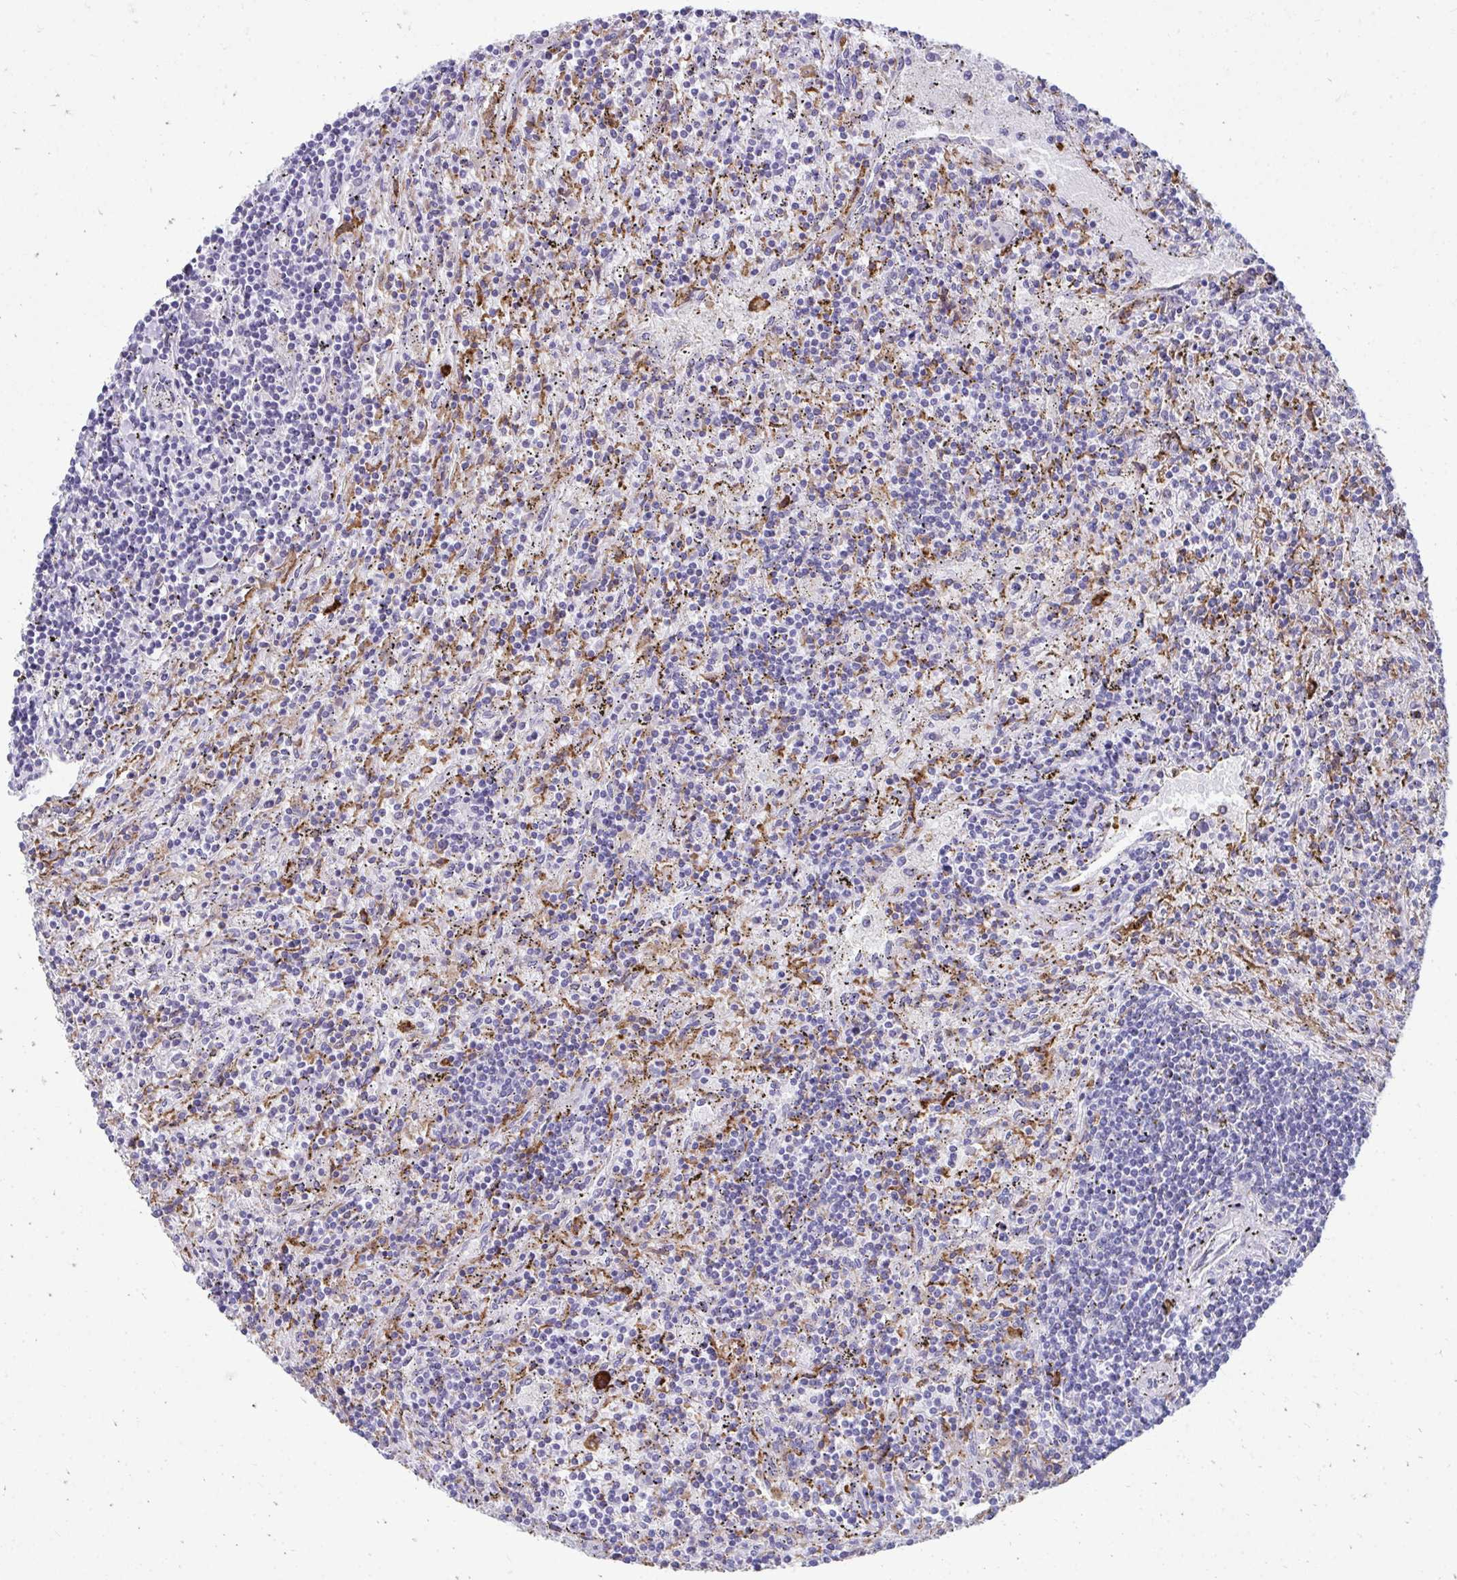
{"staining": {"intensity": "negative", "quantity": "none", "location": "none"}, "tissue": "lymphoma", "cell_type": "Tumor cells", "image_type": "cancer", "snomed": [{"axis": "morphology", "description": "Malignant lymphoma, non-Hodgkin's type, Low grade"}, {"axis": "topography", "description": "Spleen"}], "caption": "A high-resolution micrograph shows IHC staining of lymphoma, which reveals no significant staining in tumor cells. (DAB immunohistochemistry (IHC) with hematoxylin counter stain).", "gene": "CD163", "patient": {"sex": "male", "age": 76}}